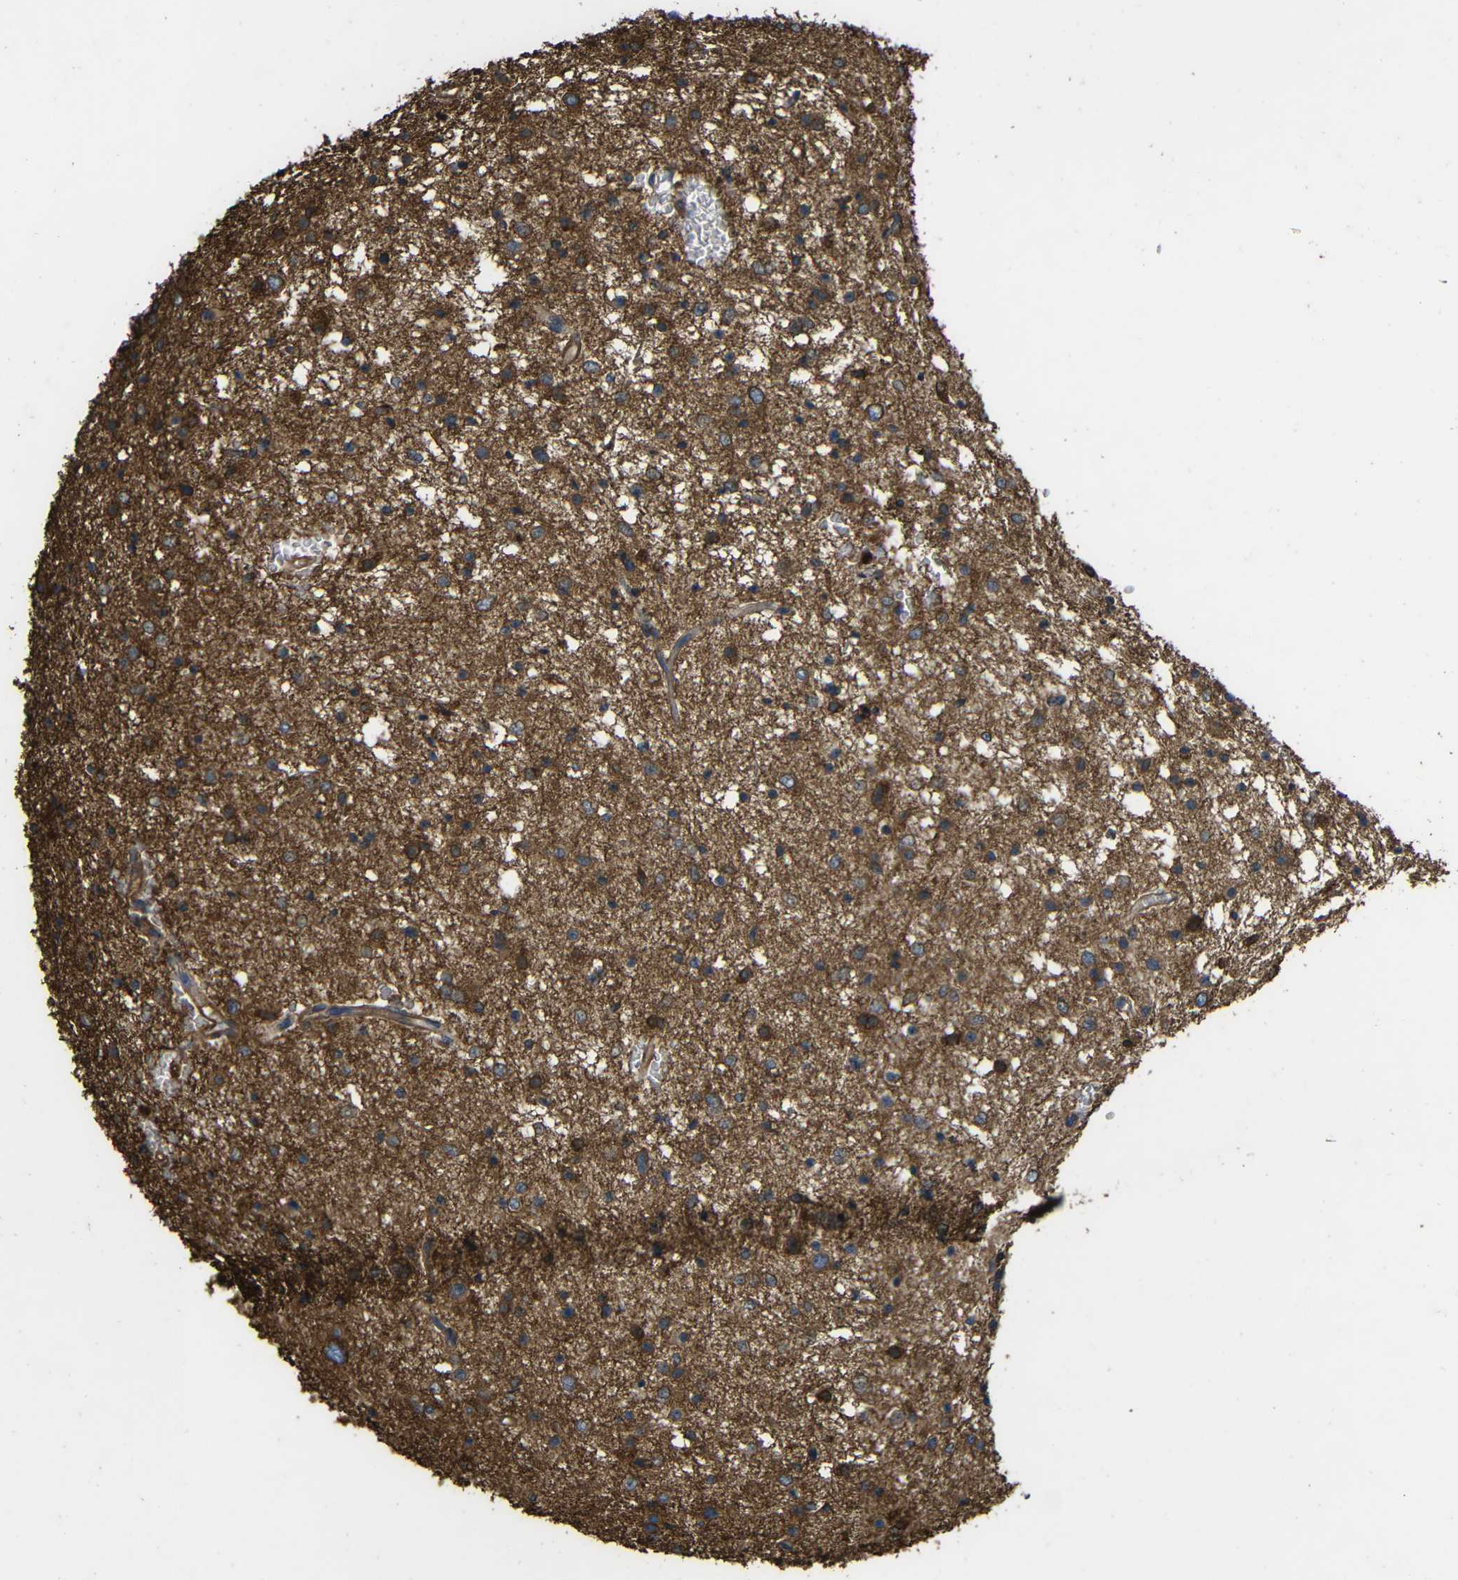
{"staining": {"intensity": "moderate", "quantity": ">75%", "location": "cytoplasmic/membranous"}, "tissue": "glioma", "cell_type": "Tumor cells", "image_type": "cancer", "snomed": [{"axis": "morphology", "description": "Glioma, malignant, Low grade"}, {"axis": "topography", "description": "Brain"}], "caption": "Immunohistochemistry (IHC) image of human low-grade glioma (malignant) stained for a protein (brown), which demonstrates medium levels of moderate cytoplasmic/membranous expression in about >75% of tumor cells.", "gene": "TREM2", "patient": {"sex": "female", "age": 37}}